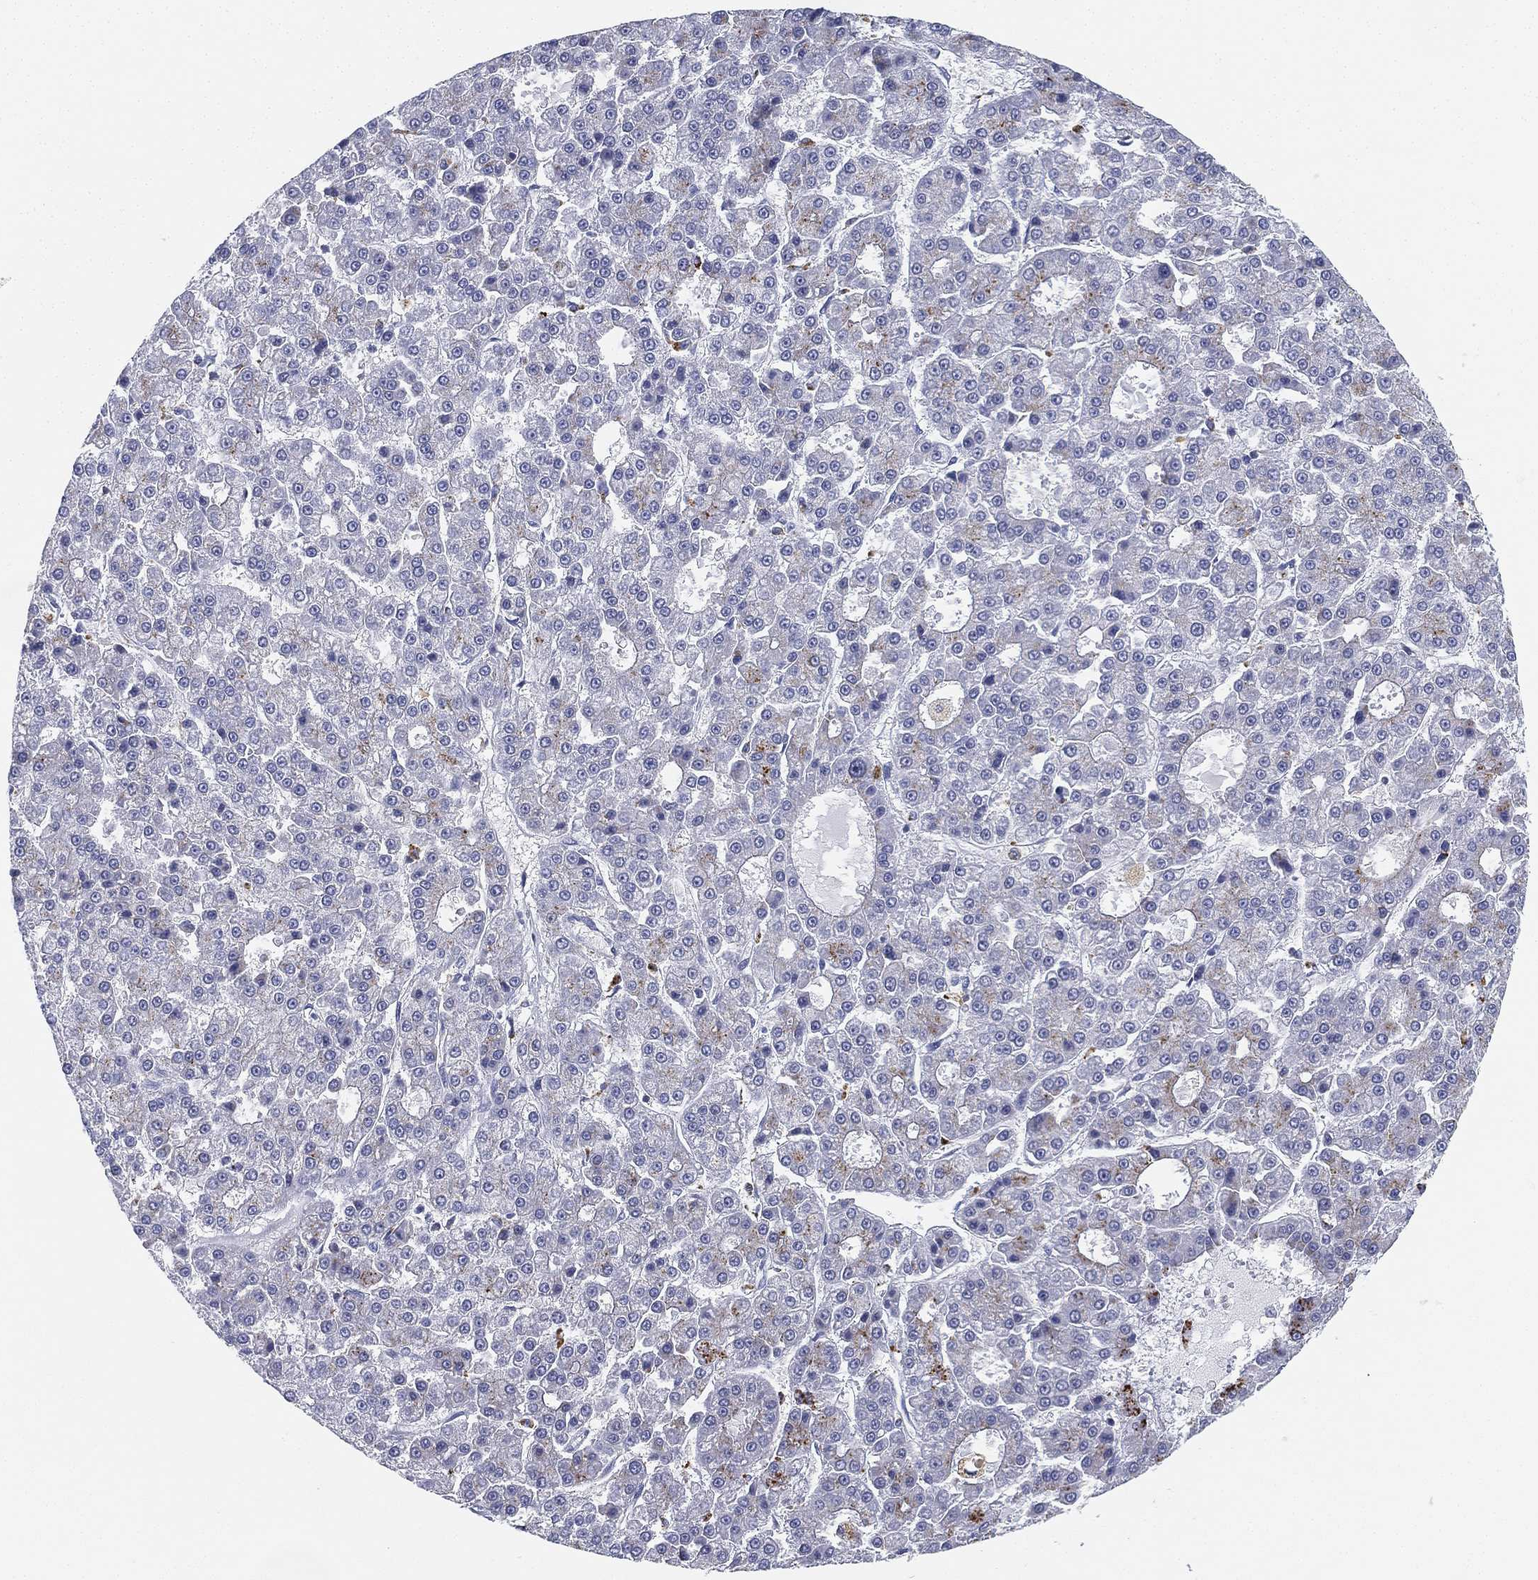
{"staining": {"intensity": "weak", "quantity": "<25%", "location": "cytoplasmic/membranous"}, "tissue": "liver cancer", "cell_type": "Tumor cells", "image_type": "cancer", "snomed": [{"axis": "morphology", "description": "Carcinoma, Hepatocellular, NOS"}, {"axis": "topography", "description": "Liver"}], "caption": "High power microscopy photomicrograph of an immunohistochemistry (IHC) histopathology image of hepatocellular carcinoma (liver), revealing no significant staining in tumor cells.", "gene": "NPC2", "patient": {"sex": "male", "age": 70}}